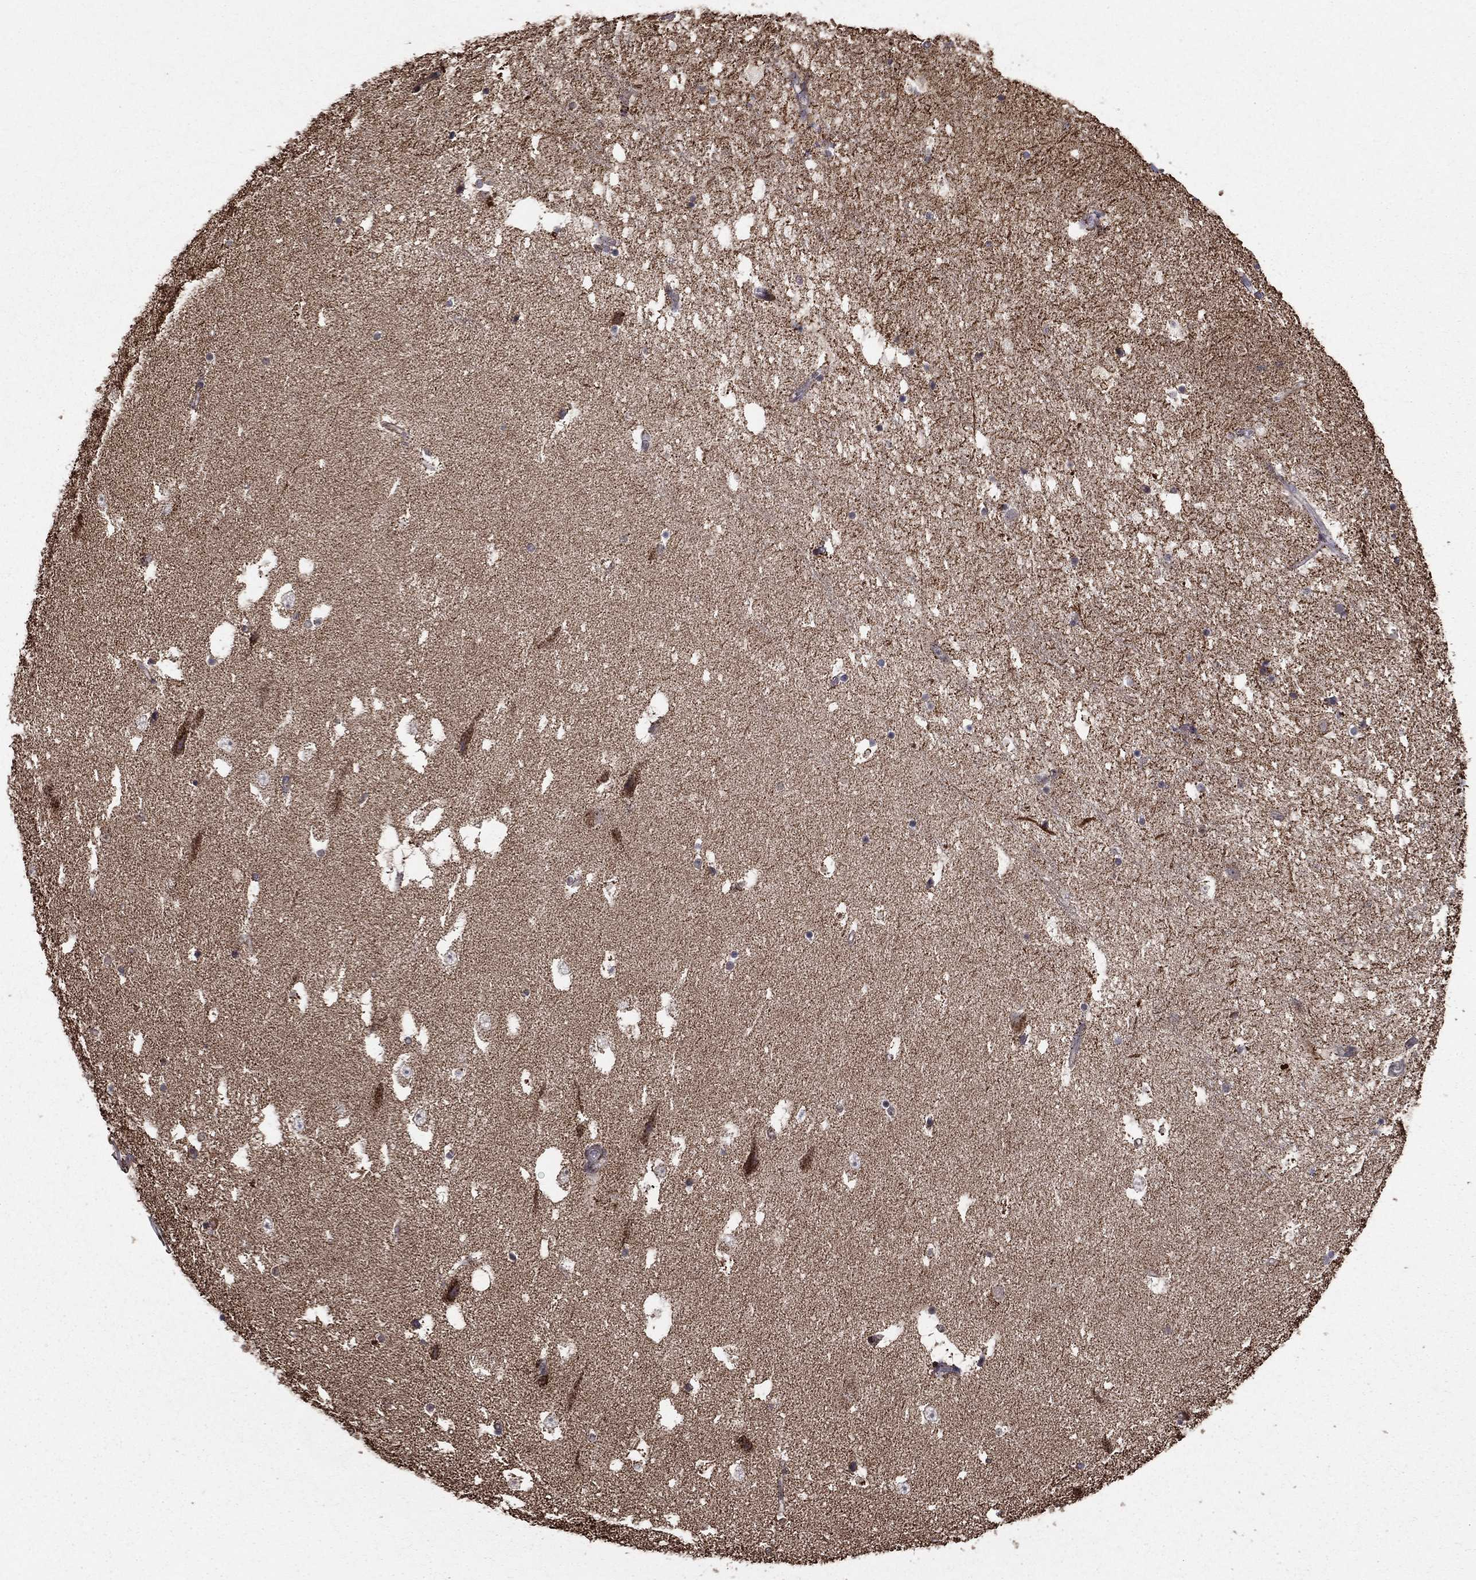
{"staining": {"intensity": "negative", "quantity": "none", "location": "none"}, "tissue": "hippocampus", "cell_type": "Glial cells", "image_type": "normal", "snomed": [{"axis": "morphology", "description": "Normal tissue, NOS"}, {"axis": "topography", "description": "Hippocampus"}], "caption": "The IHC histopathology image has no significant staining in glial cells of hippocampus. (DAB (3,3'-diaminobenzidine) immunohistochemistry (IHC) visualized using brightfield microscopy, high magnification).", "gene": "ACOT13", "patient": {"sex": "male", "age": 51}}